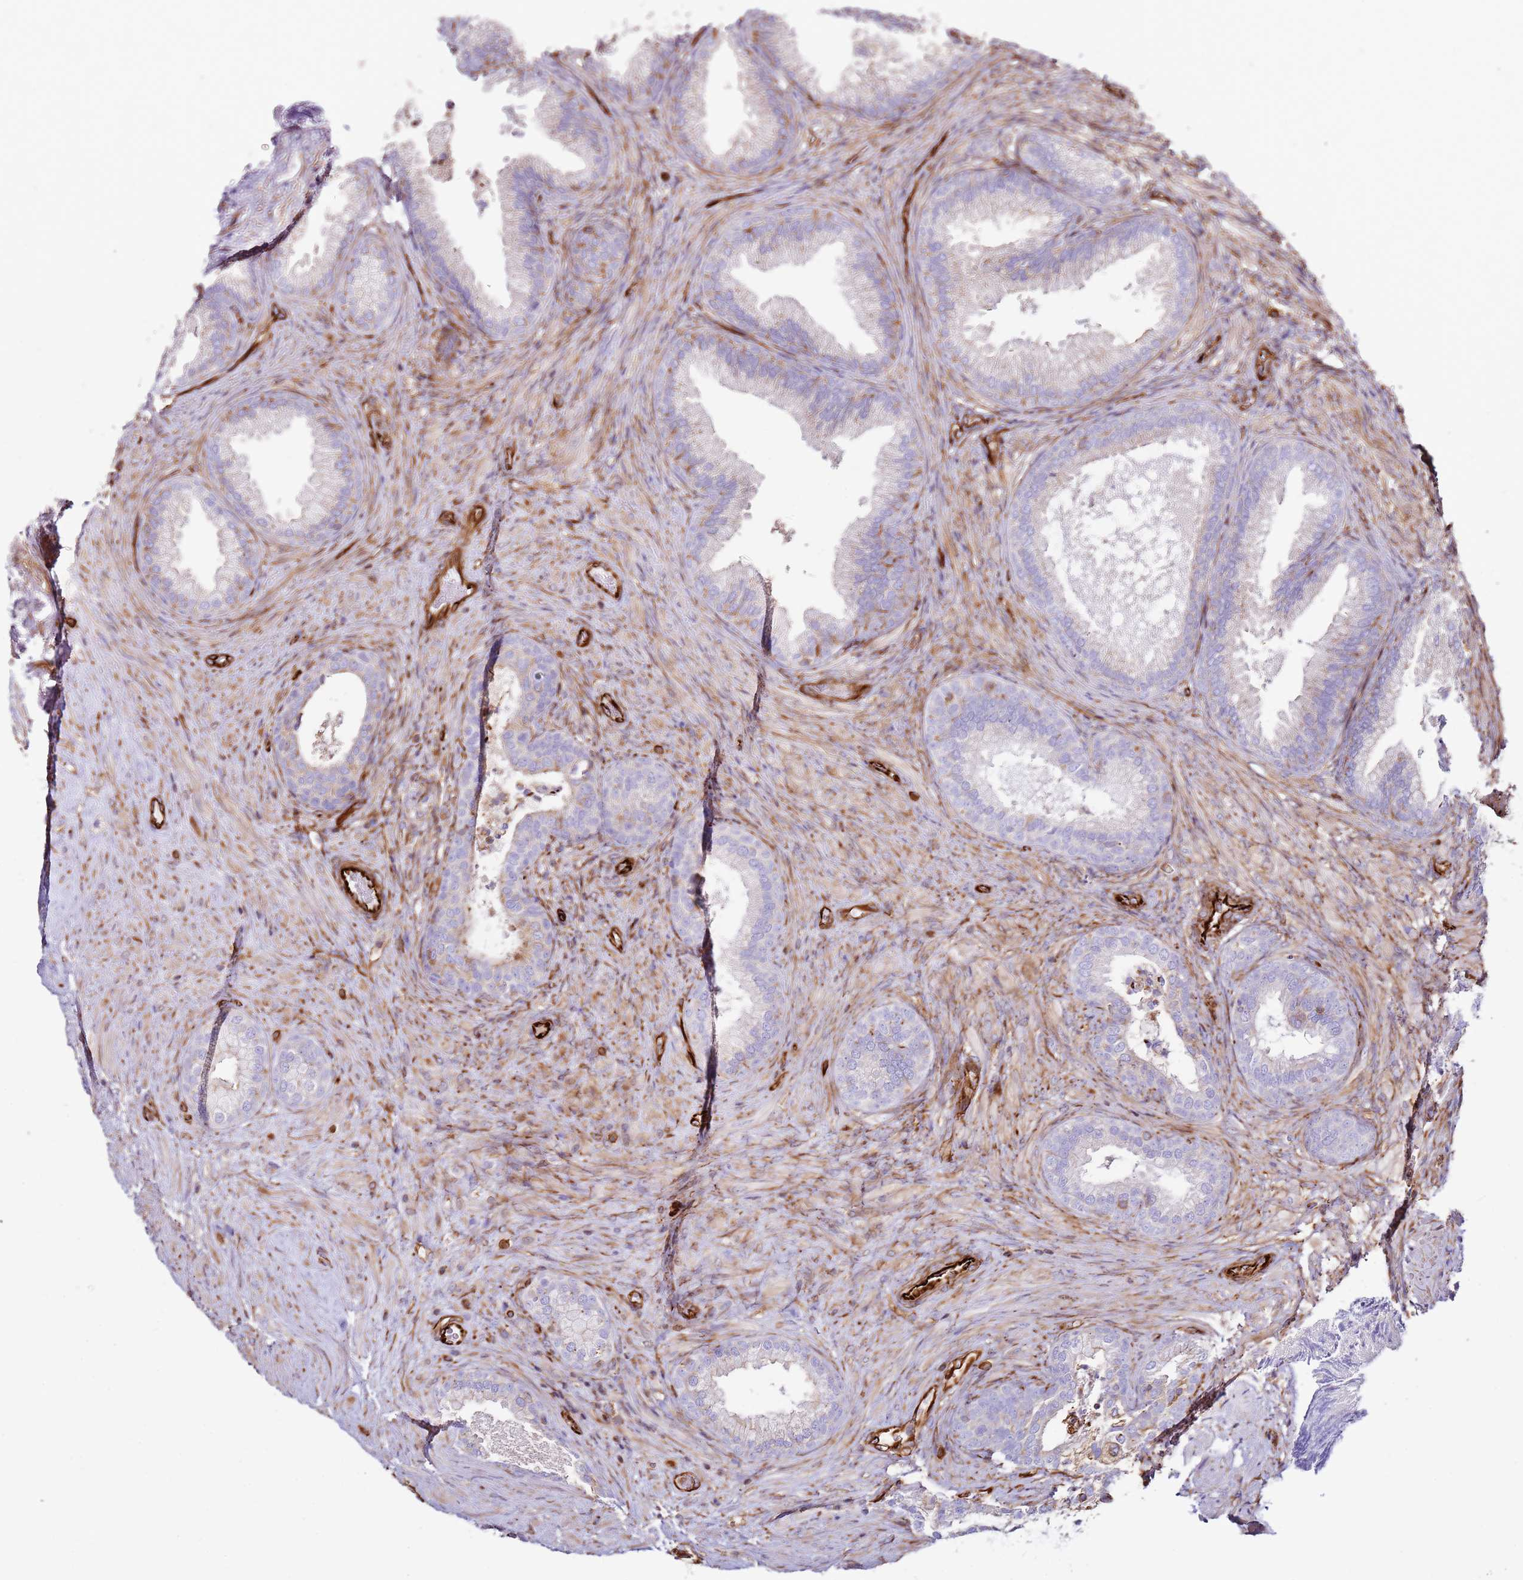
{"staining": {"intensity": "negative", "quantity": "none", "location": "none"}, "tissue": "prostate", "cell_type": "Glandular cells", "image_type": "normal", "snomed": [{"axis": "morphology", "description": "Normal tissue, NOS"}, {"axis": "topography", "description": "Prostate"}], "caption": "The micrograph displays no staining of glandular cells in normal prostate.", "gene": "MRGPRE", "patient": {"sex": "male", "age": 76}}